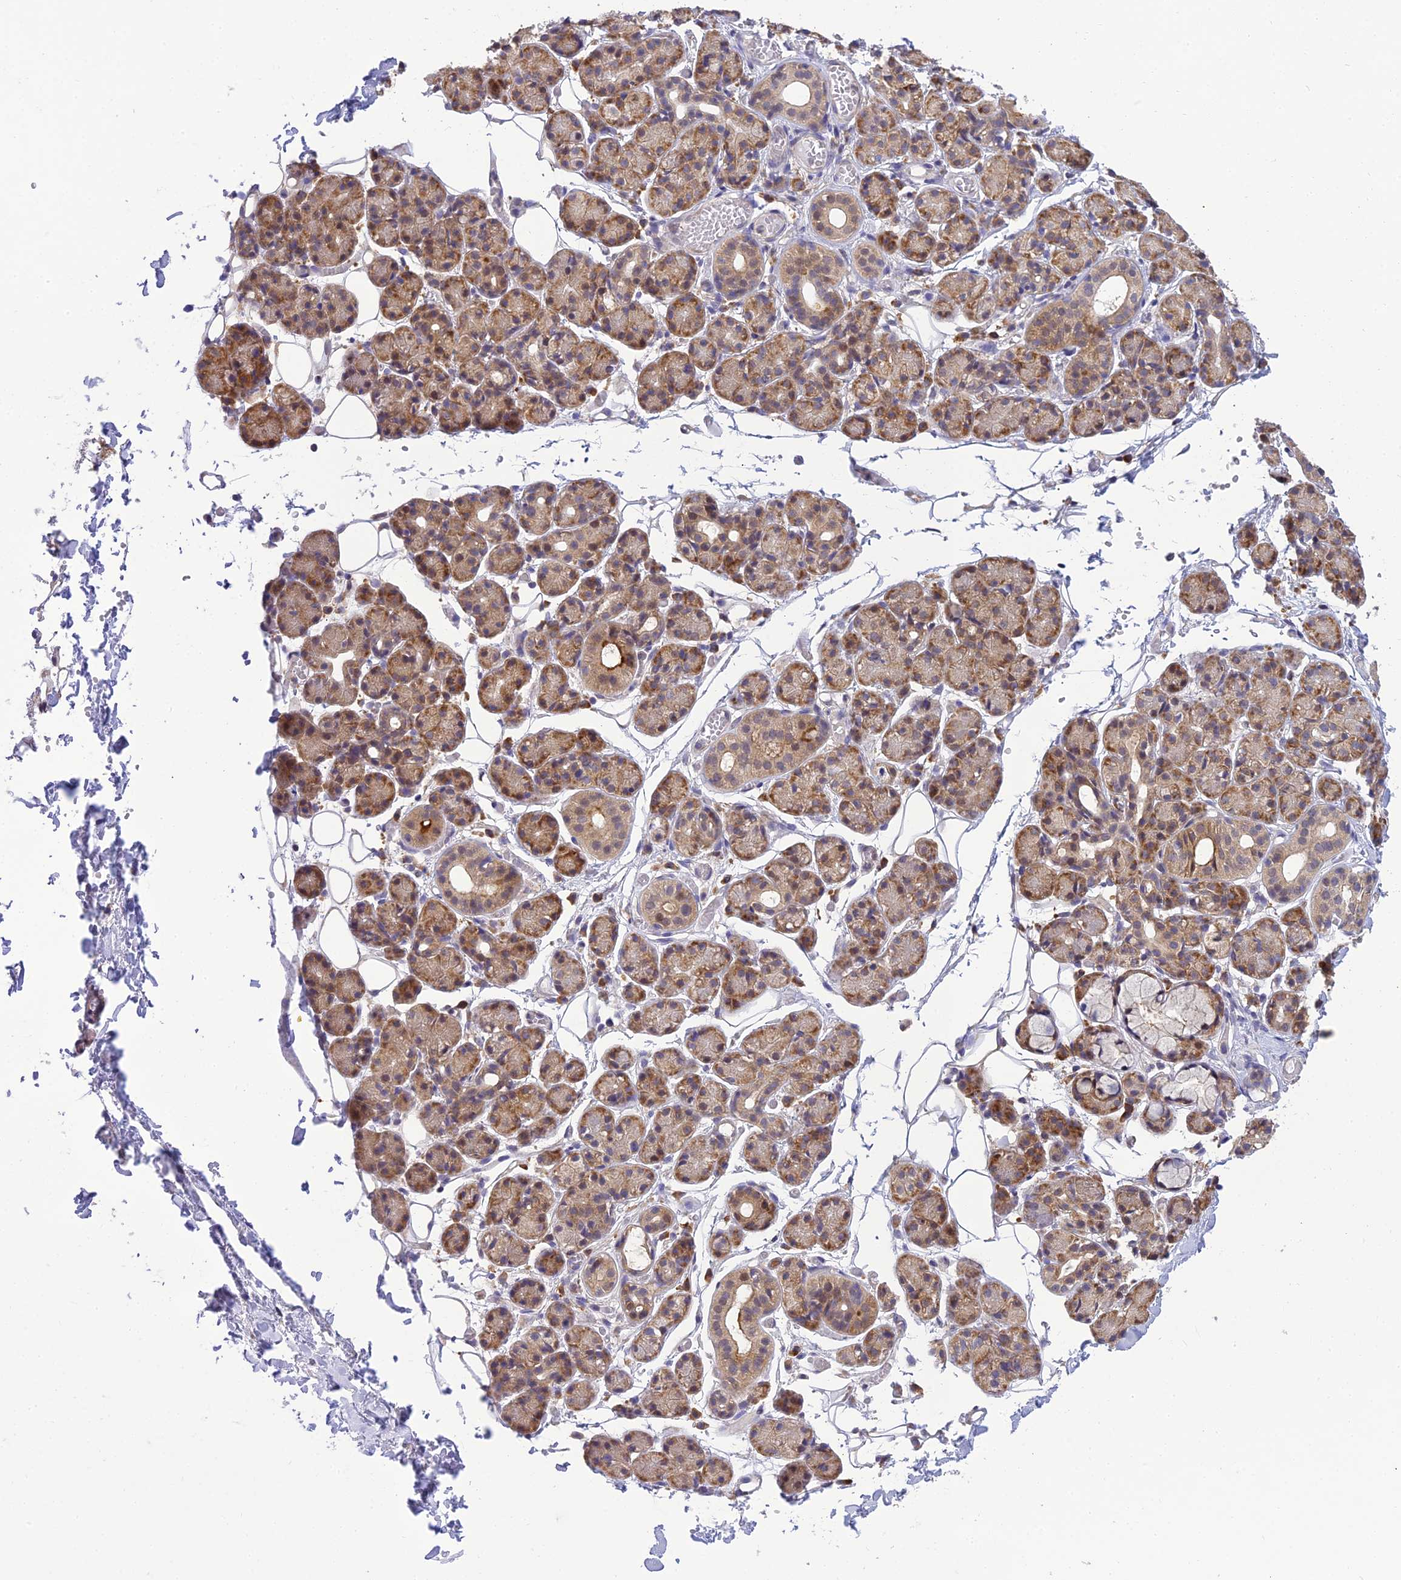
{"staining": {"intensity": "moderate", "quantity": ">75%", "location": "cytoplasmic/membranous"}, "tissue": "salivary gland", "cell_type": "Glandular cells", "image_type": "normal", "snomed": [{"axis": "morphology", "description": "Normal tissue, NOS"}, {"axis": "topography", "description": "Salivary gland"}], "caption": "Immunohistochemistry micrograph of benign salivary gland: human salivary gland stained using IHC reveals medium levels of moderate protein expression localized specifically in the cytoplasmic/membranous of glandular cells, appearing as a cytoplasmic/membranous brown color.", "gene": "CLCN7", "patient": {"sex": "male", "age": 63}}